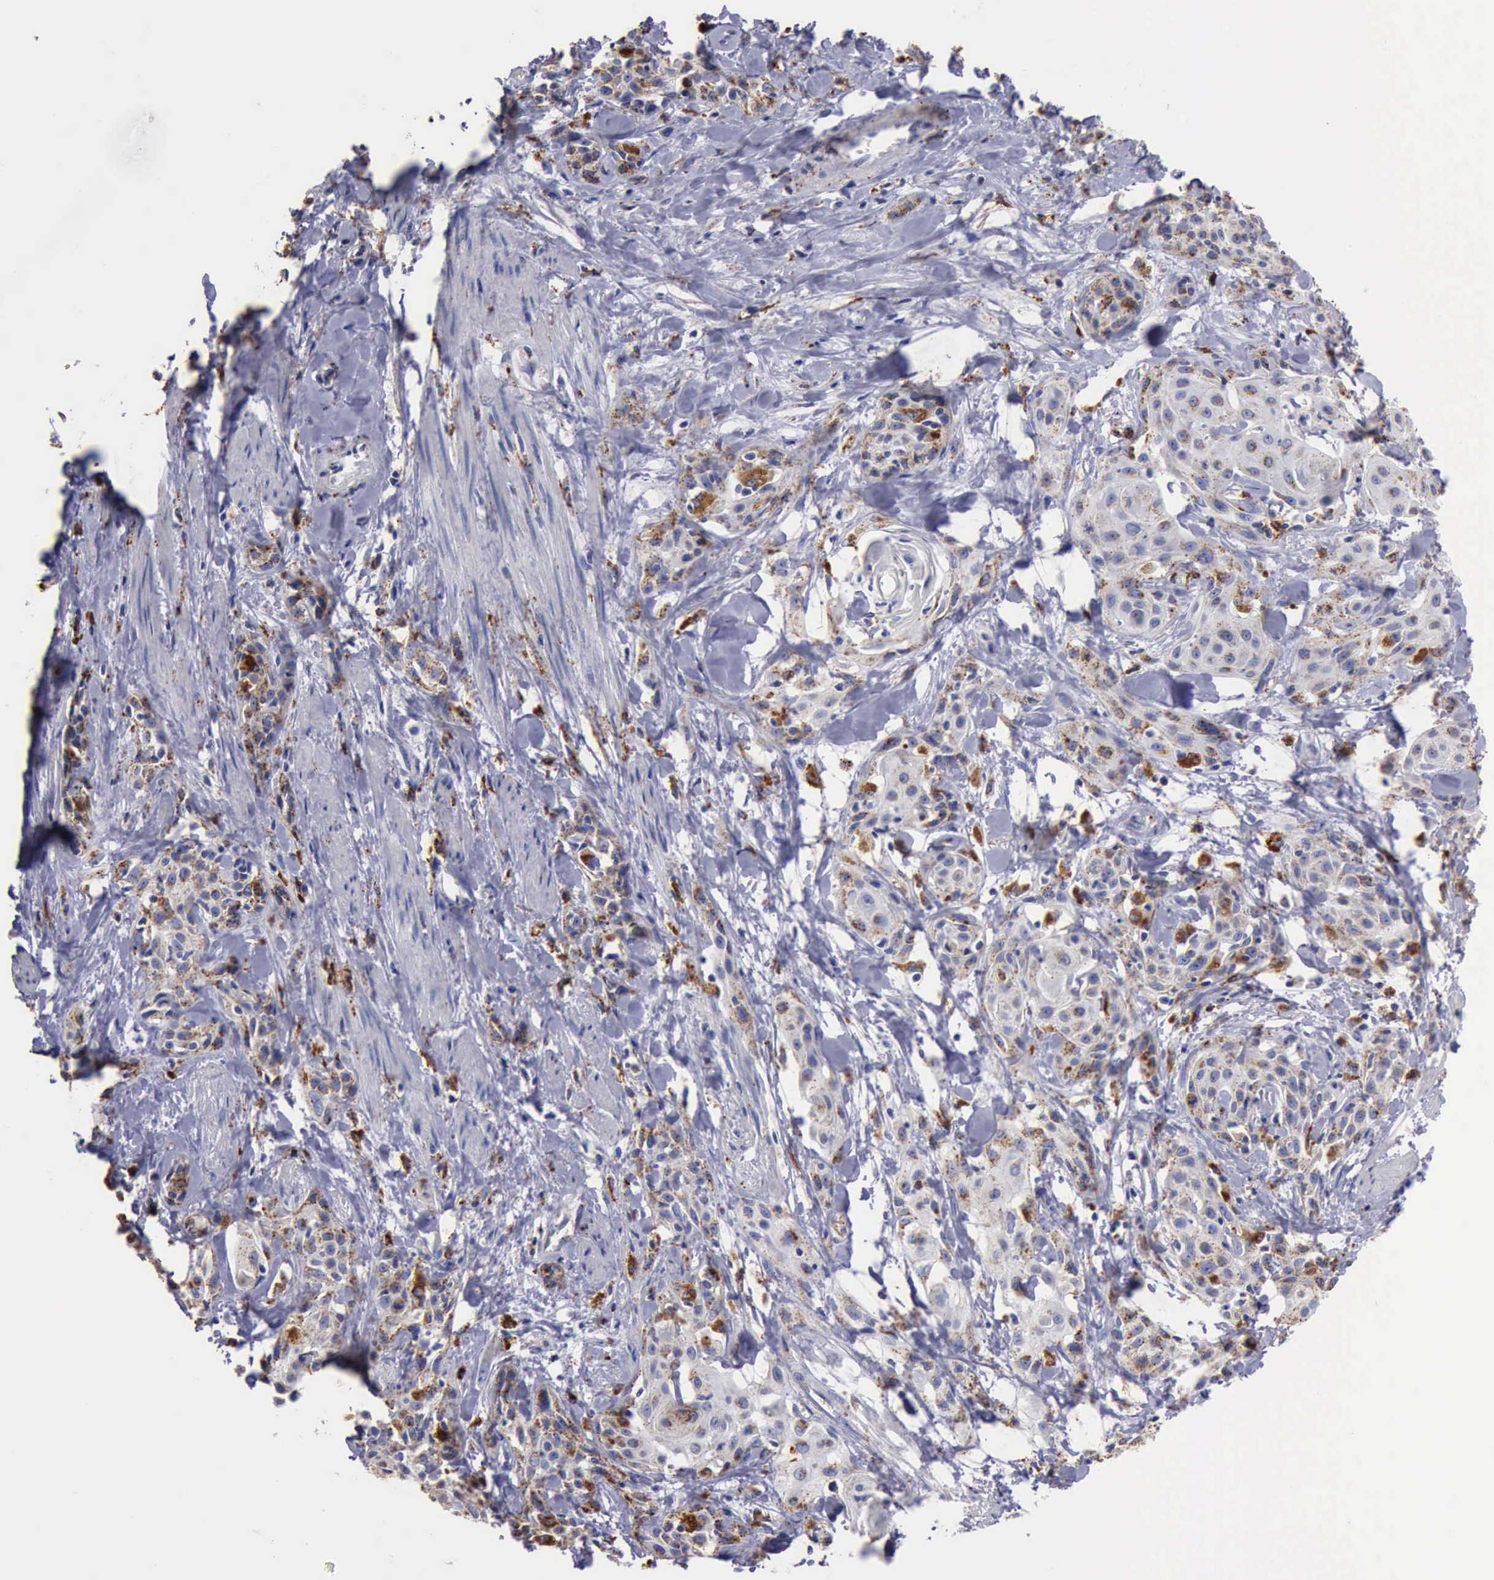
{"staining": {"intensity": "moderate", "quantity": "25%-75%", "location": "cytoplasmic/membranous"}, "tissue": "skin cancer", "cell_type": "Tumor cells", "image_type": "cancer", "snomed": [{"axis": "morphology", "description": "Squamous cell carcinoma, NOS"}, {"axis": "topography", "description": "Skin"}, {"axis": "topography", "description": "Anal"}], "caption": "Brown immunohistochemical staining in skin squamous cell carcinoma demonstrates moderate cytoplasmic/membranous positivity in about 25%-75% of tumor cells. The protein is shown in brown color, while the nuclei are stained blue.", "gene": "CTSD", "patient": {"sex": "male", "age": 64}}